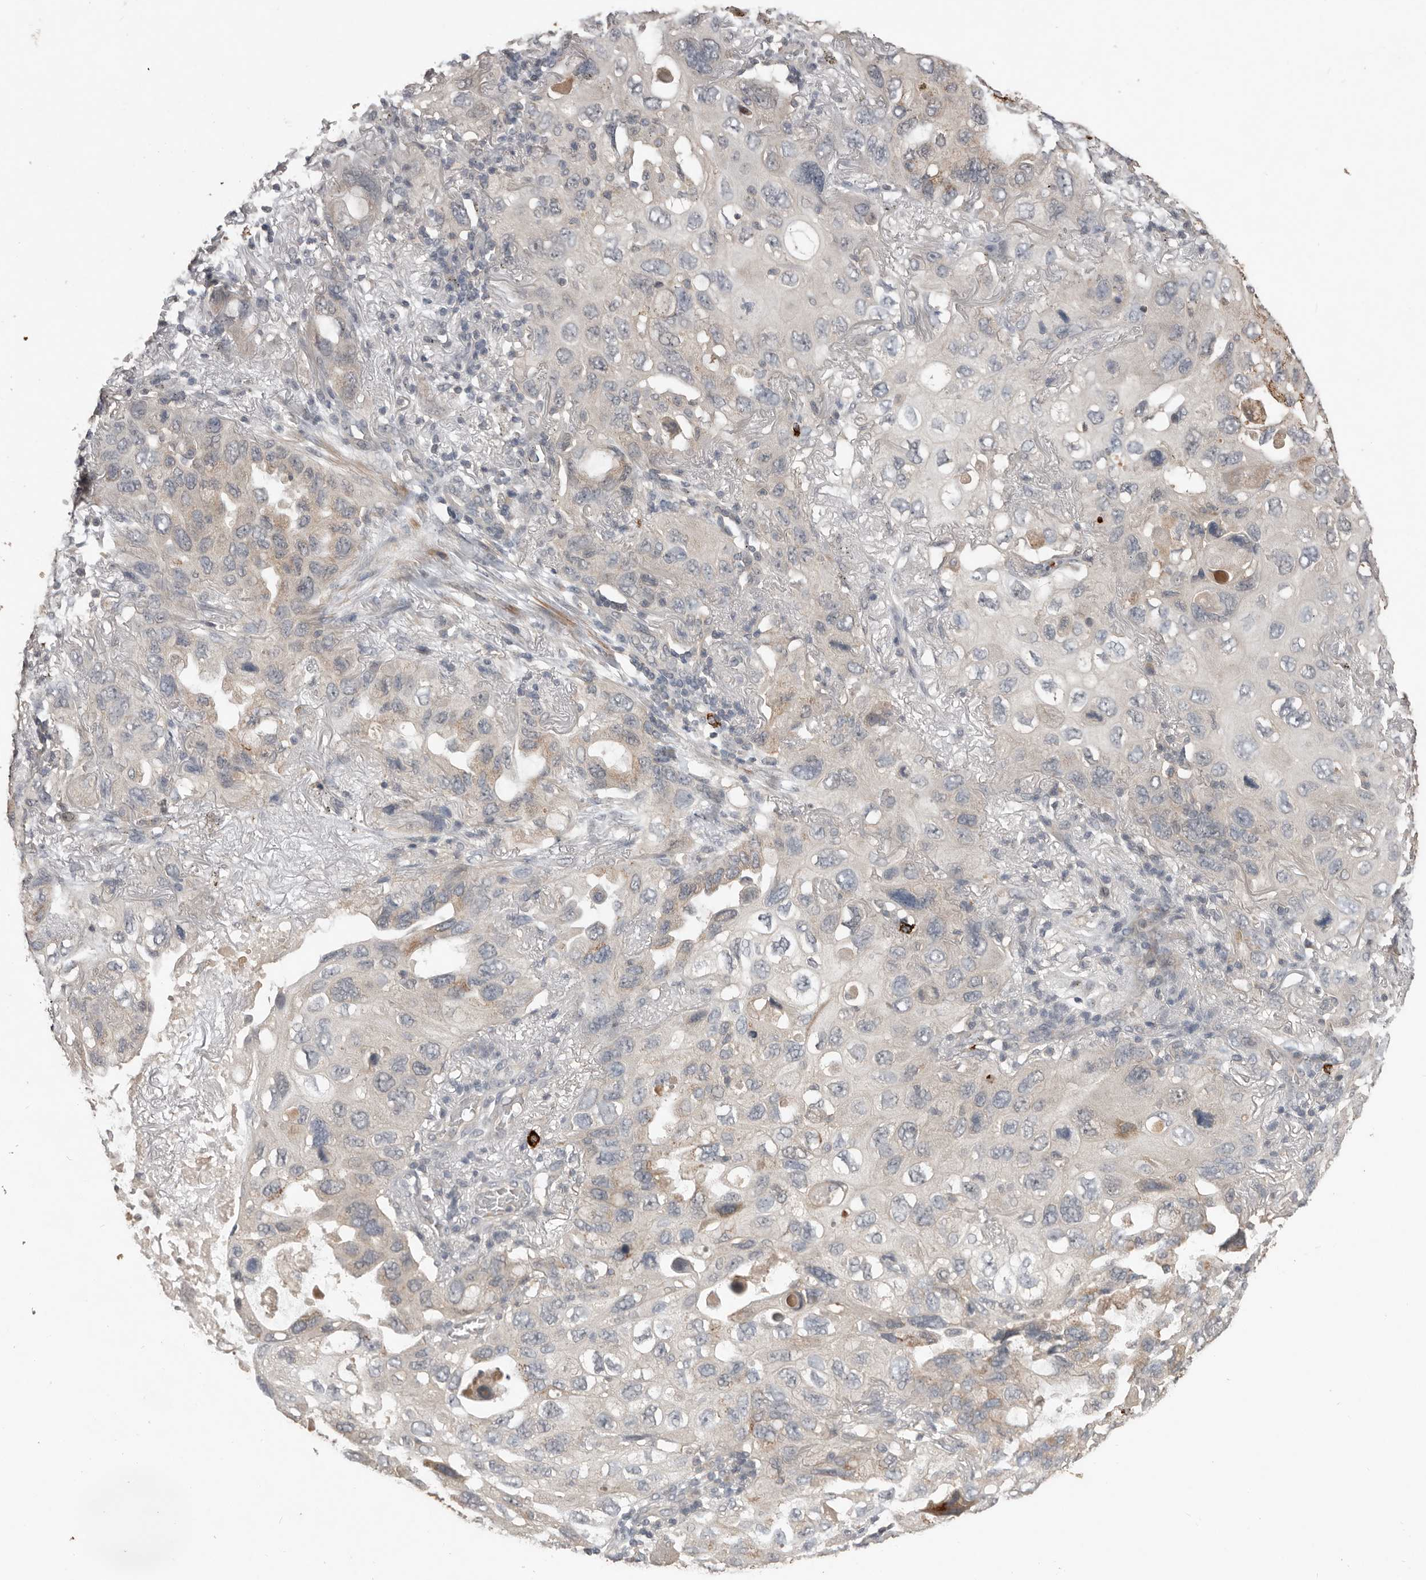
{"staining": {"intensity": "weak", "quantity": "<25%", "location": "cytoplasmic/membranous"}, "tissue": "lung cancer", "cell_type": "Tumor cells", "image_type": "cancer", "snomed": [{"axis": "morphology", "description": "Squamous cell carcinoma, NOS"}, {"axis": "topography", "description": "Lung"}], "caption": "High power microscopy image of an immunohistochemistry histopathology image of lung squamous cell carcinoma, revealing no significant positivity in tumor cells. The staining is performed using DAB brown chromogen with nuclei counter-stained in using hematoxylin.", "gene": "BAMBI", "patient": {"sex": "female", "age": 73}}